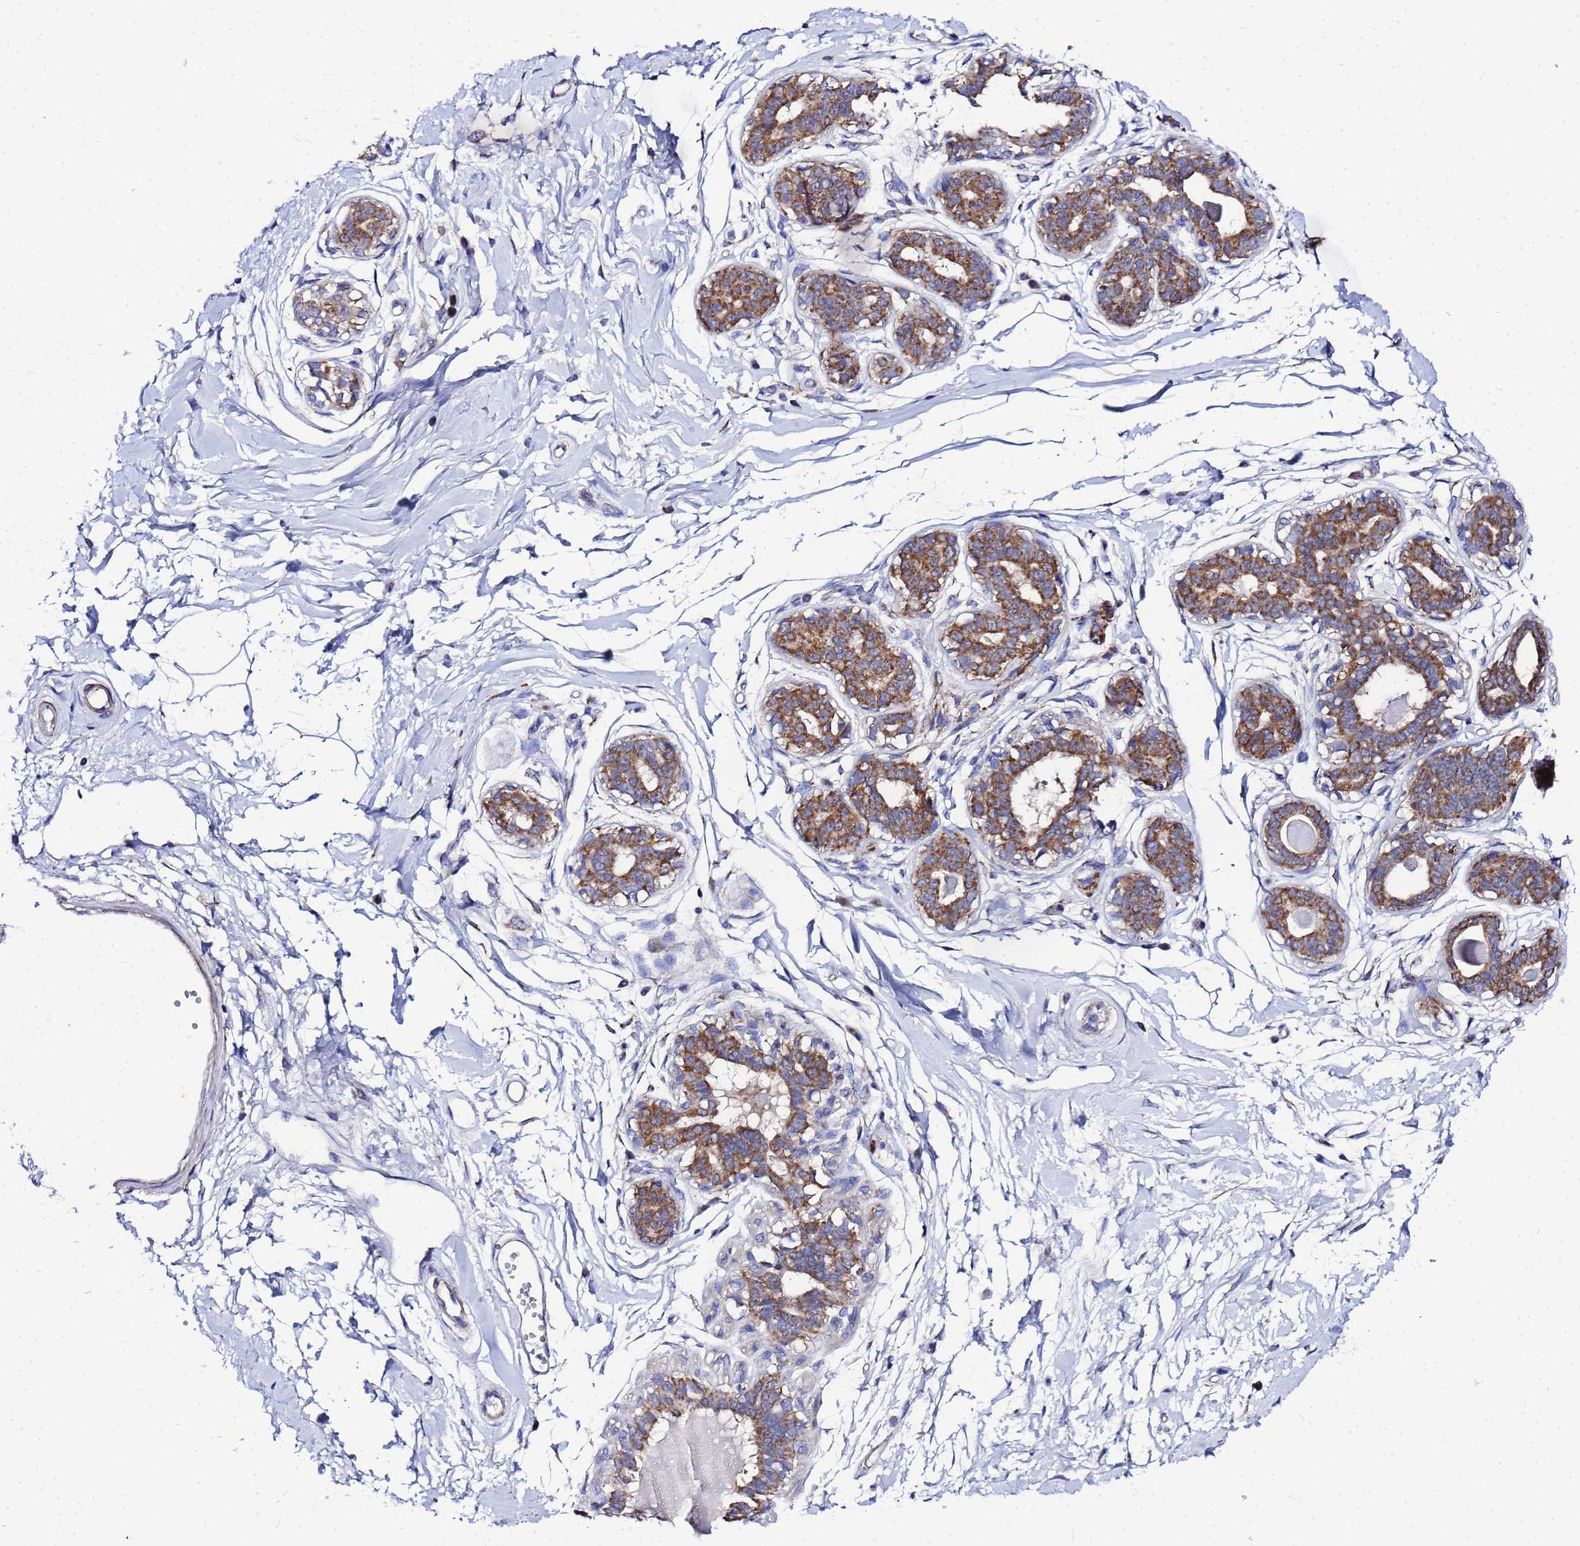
{"staining": {"intensity": "negative", "quantity": "none", "location": "none"}, "tissue": "breast", "cell_type": "Adipocytes", "image_type": "normal", "snomed": [{"axis": "morphology", "description": "Normal tissue, NOS"}, {"axis": "topography", "description": "Breast"}], "caption": "Immunohistochemical staining of benign human breast exhibits no significant staining in adipocytes.", "gene": "FAHD2A", "patient": {"sex": "female", "age": 45}}